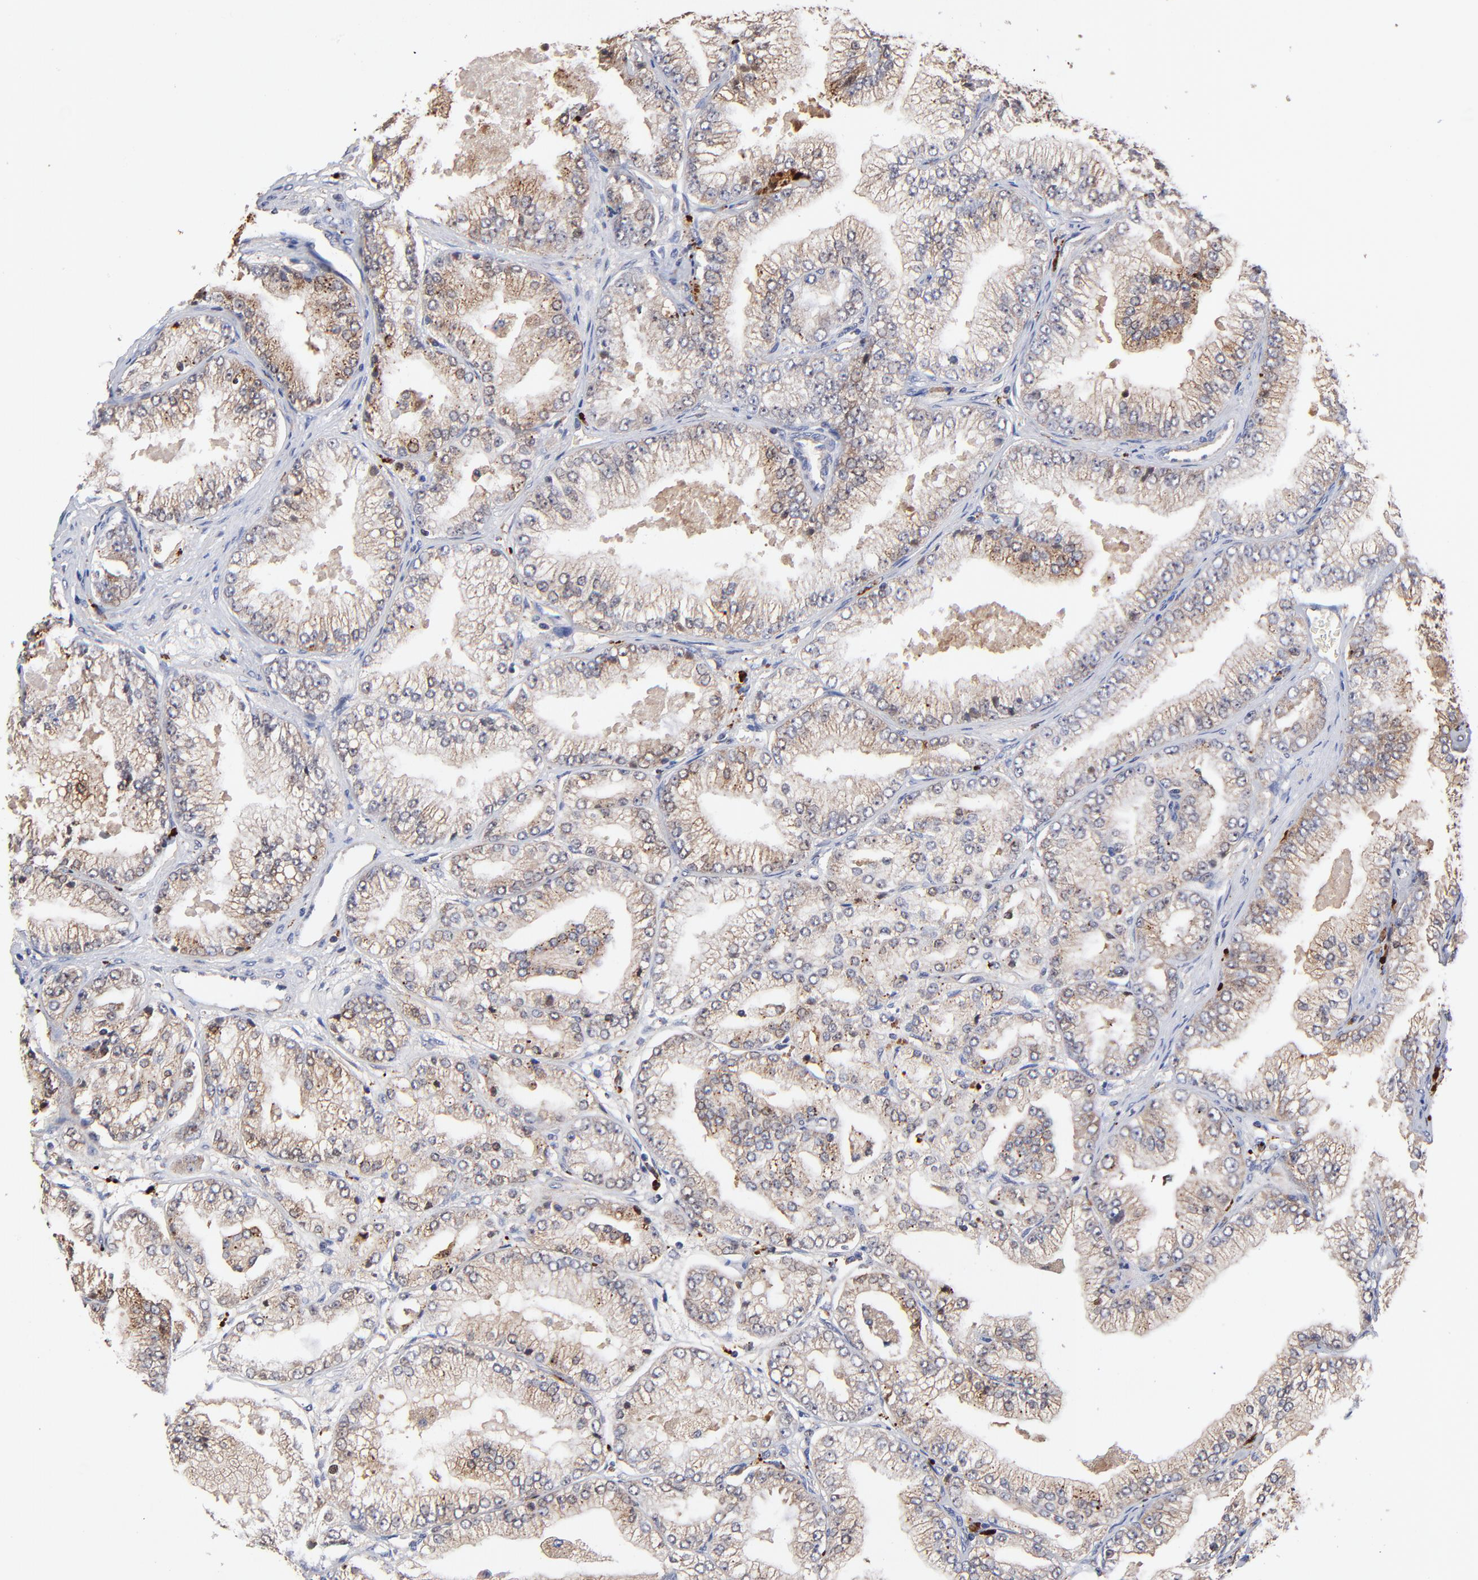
{"staining": {"intensity": "weak", "quantity": "25%-75%", "location": "cytoplasmic/membranous"}, "tissue": "prostate cancer", "cell_type": "Tumor cells", "image_type": "cancer", "snomed": [{"axis": "morphology", "description": "Adenocarcinoma, High grade"}, {"axis": "topography", "description": "Prostate"}], "caption": "This histopathology image displays IHC staining of high-grade adenocarcinoma (prostate), with low weak cytoplasmic/membranous positivity in about 25%-75% of tumor cells.", "gene": "PDE4B", "patient": {"sex": "male", "age": 61}}